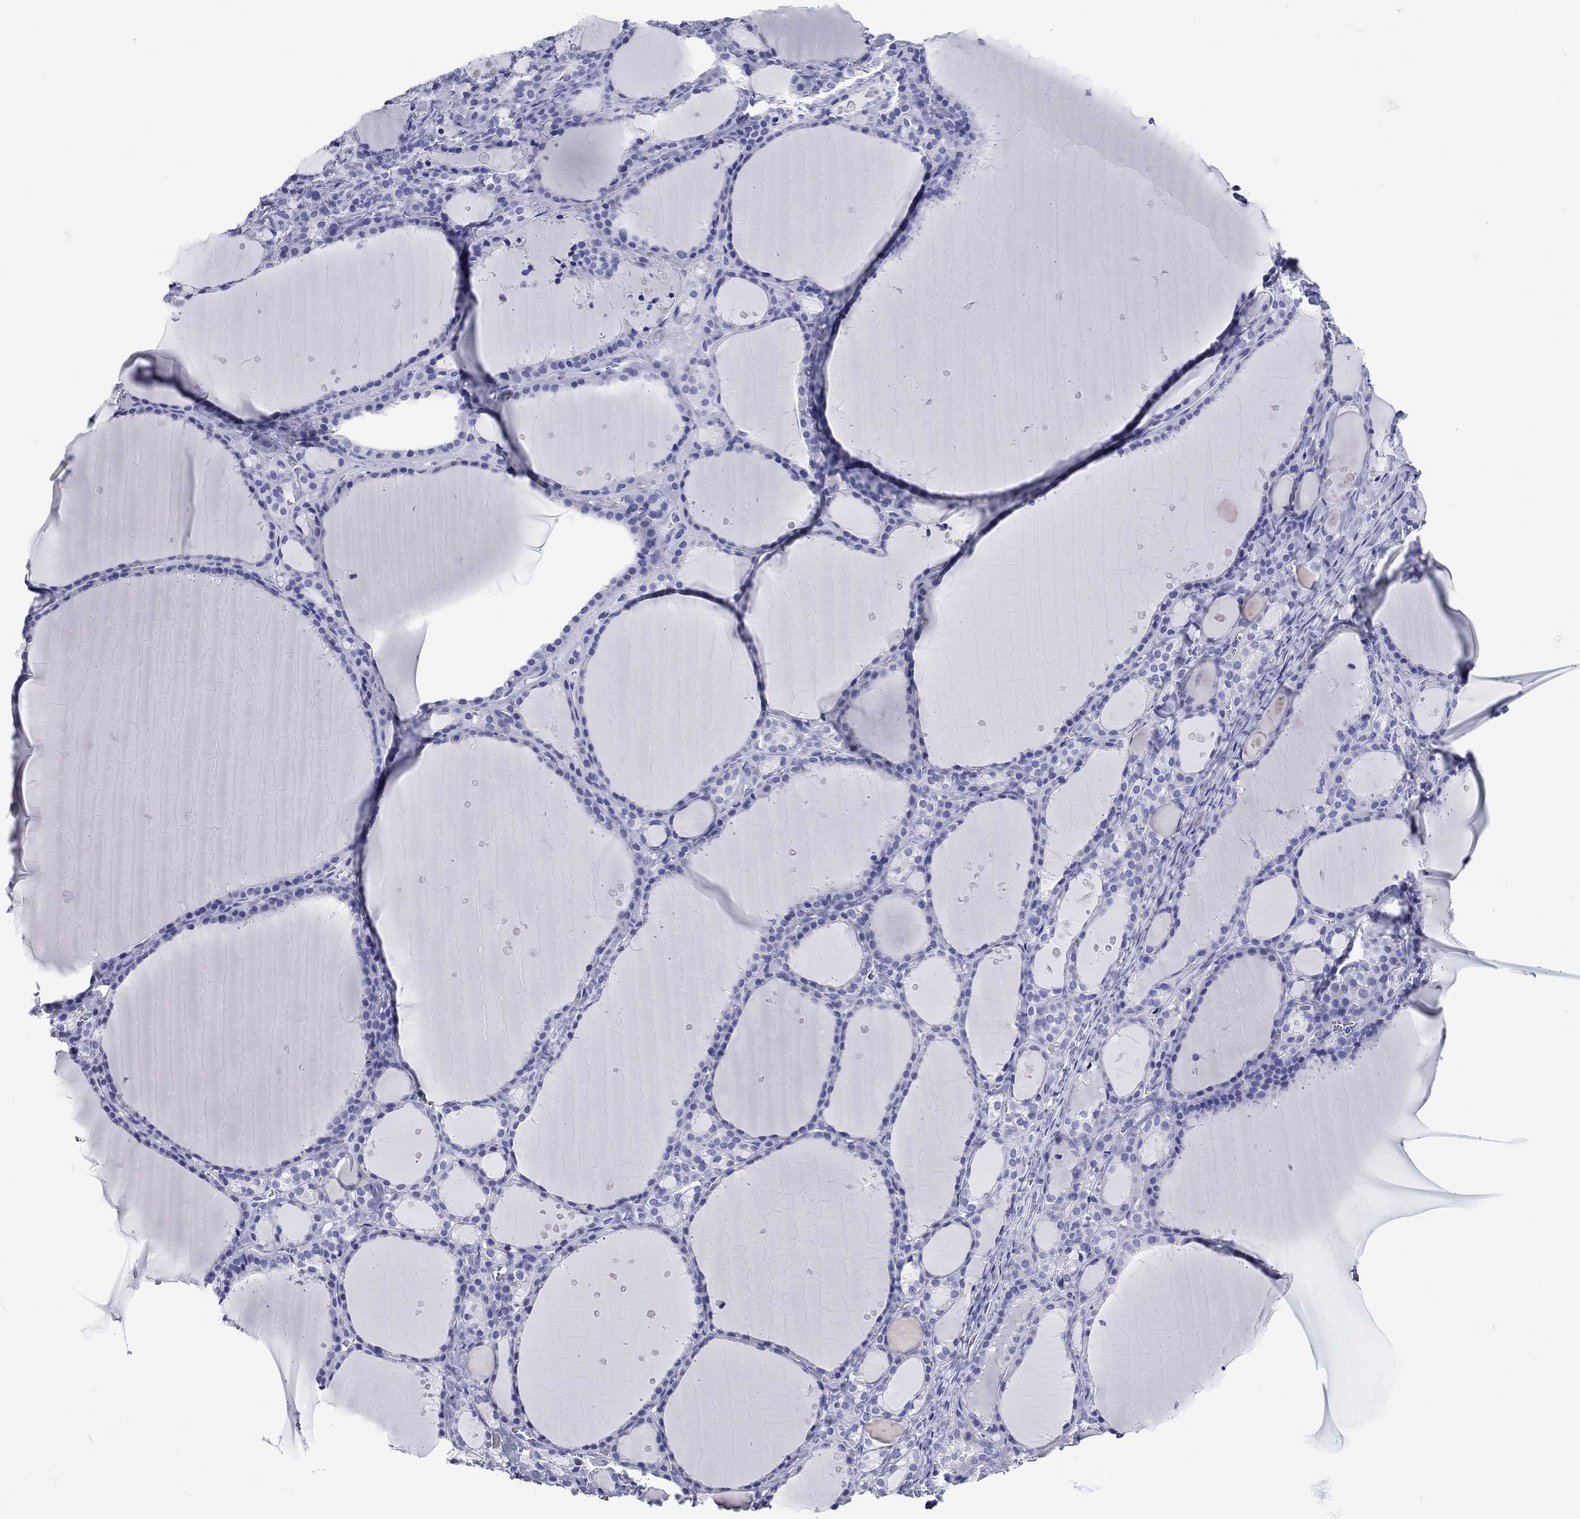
{"staining": {"intensity": "negative", "quantity": "none", "location": "none"}, "tissue": "thyroid gland", "cell_type": "Glandular cells", "image_type": "normal", "snomed": [{"axis": "morphology", "description": "Normal tissue, NOS"}, {"axis": "topography", "description": "Thyroid gland"}], "caption": "DAB immunohistochemical staining of unremarkable thyroid gland displays no significant staining in glandular cells.", "gene": "GIP", "patient": {"sex": "male", "age": 68}}